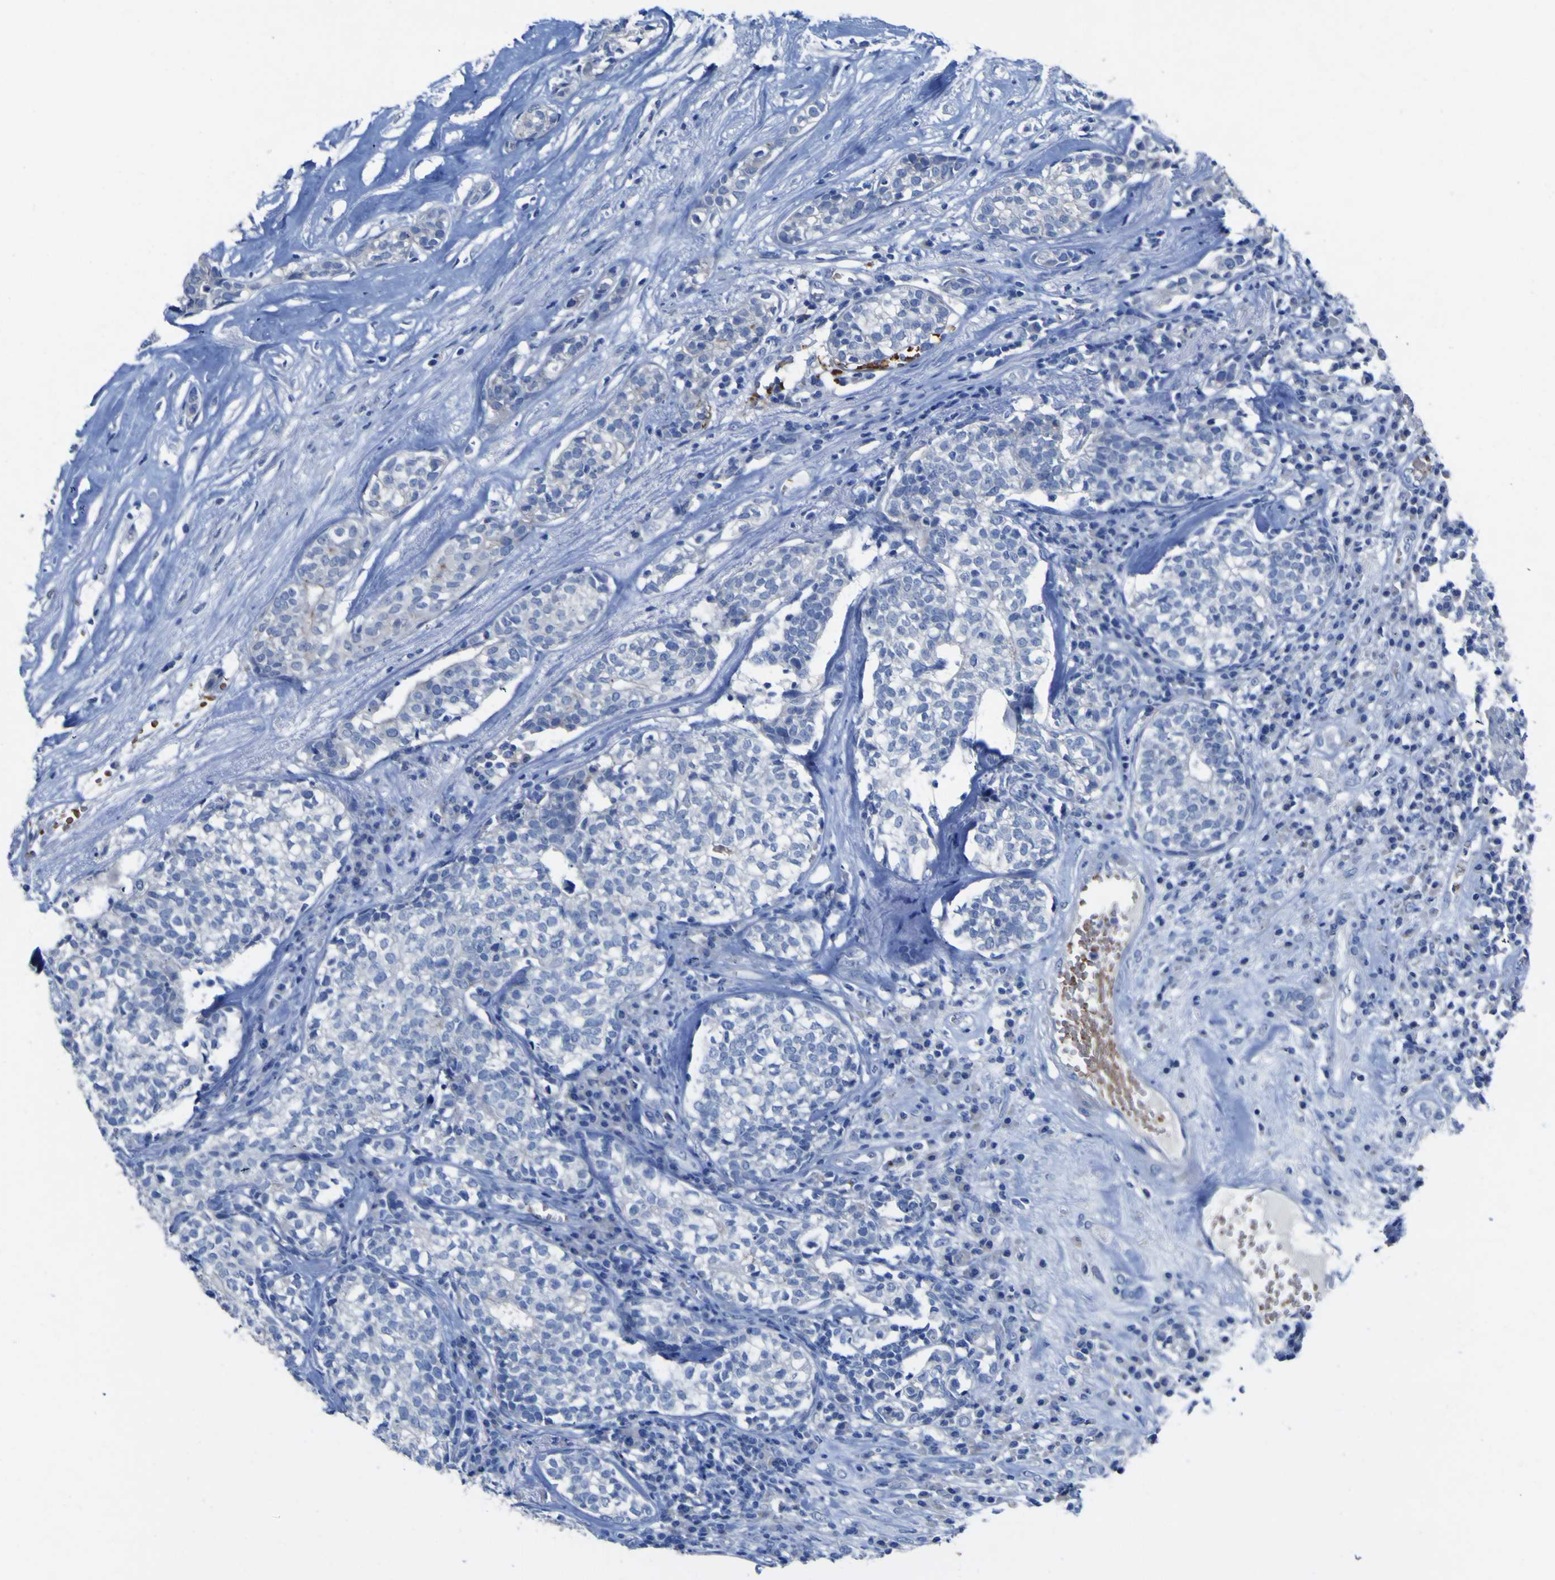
{"staining": {"intensity": "negative", "quantity": "none", "location": "none"}, "tissue": "head and neck cancer", "cell_type": "Tumor cells", "image_type": "cancer", "snomed": [{"axis": "morphology", "description": "Adenocarcinoma, NOS"}, {"axis": "topography", "description": "Salivary gland"}, {"axis": "topography", "description": "Head-Neck"}], "caption": "DAB immunohistochemical staining of head and neck adenocarcinoma reveals no significant staining in tumor cells.", "gene": "GCM1", "patient": {"sex": "female", "age": 65}}